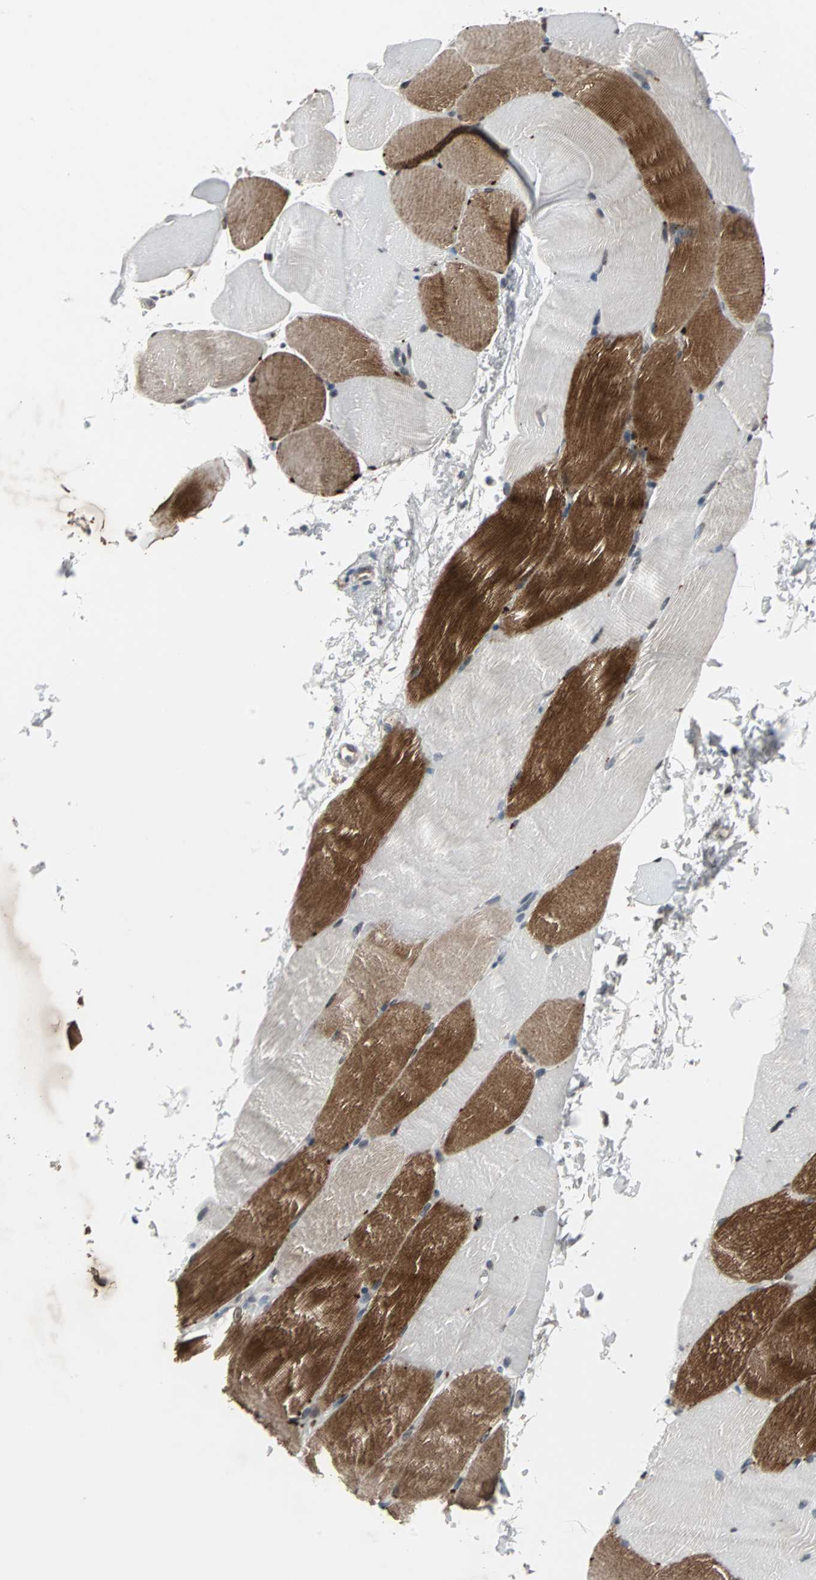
{"staining": {"intensity": "strong", "quantity": "25%-75%", "location": "cytoplasmic/membranous"}, "tissue": "skeletal muscle", "cell_type": "Myocytes", "image_type": "normal", "snomed": [{"axis": "morphology", "description": "Normal tissue, NOS"}, {"axis": "topography", "description": "Skeletal muscle"}, {"axis": "topography", "description": "Parathyroid gland"}], "caption": "Brown immunohistochemical staining in benign human skeletal muscle demonstrates strong cytoplasmic/membranous staining in approximately 25%-75% of myocytes. (Brightfield microscopy of DAB IHC at high magnification).", "gene": "LSR", "patient": {"sex": "female", "age": 37}}